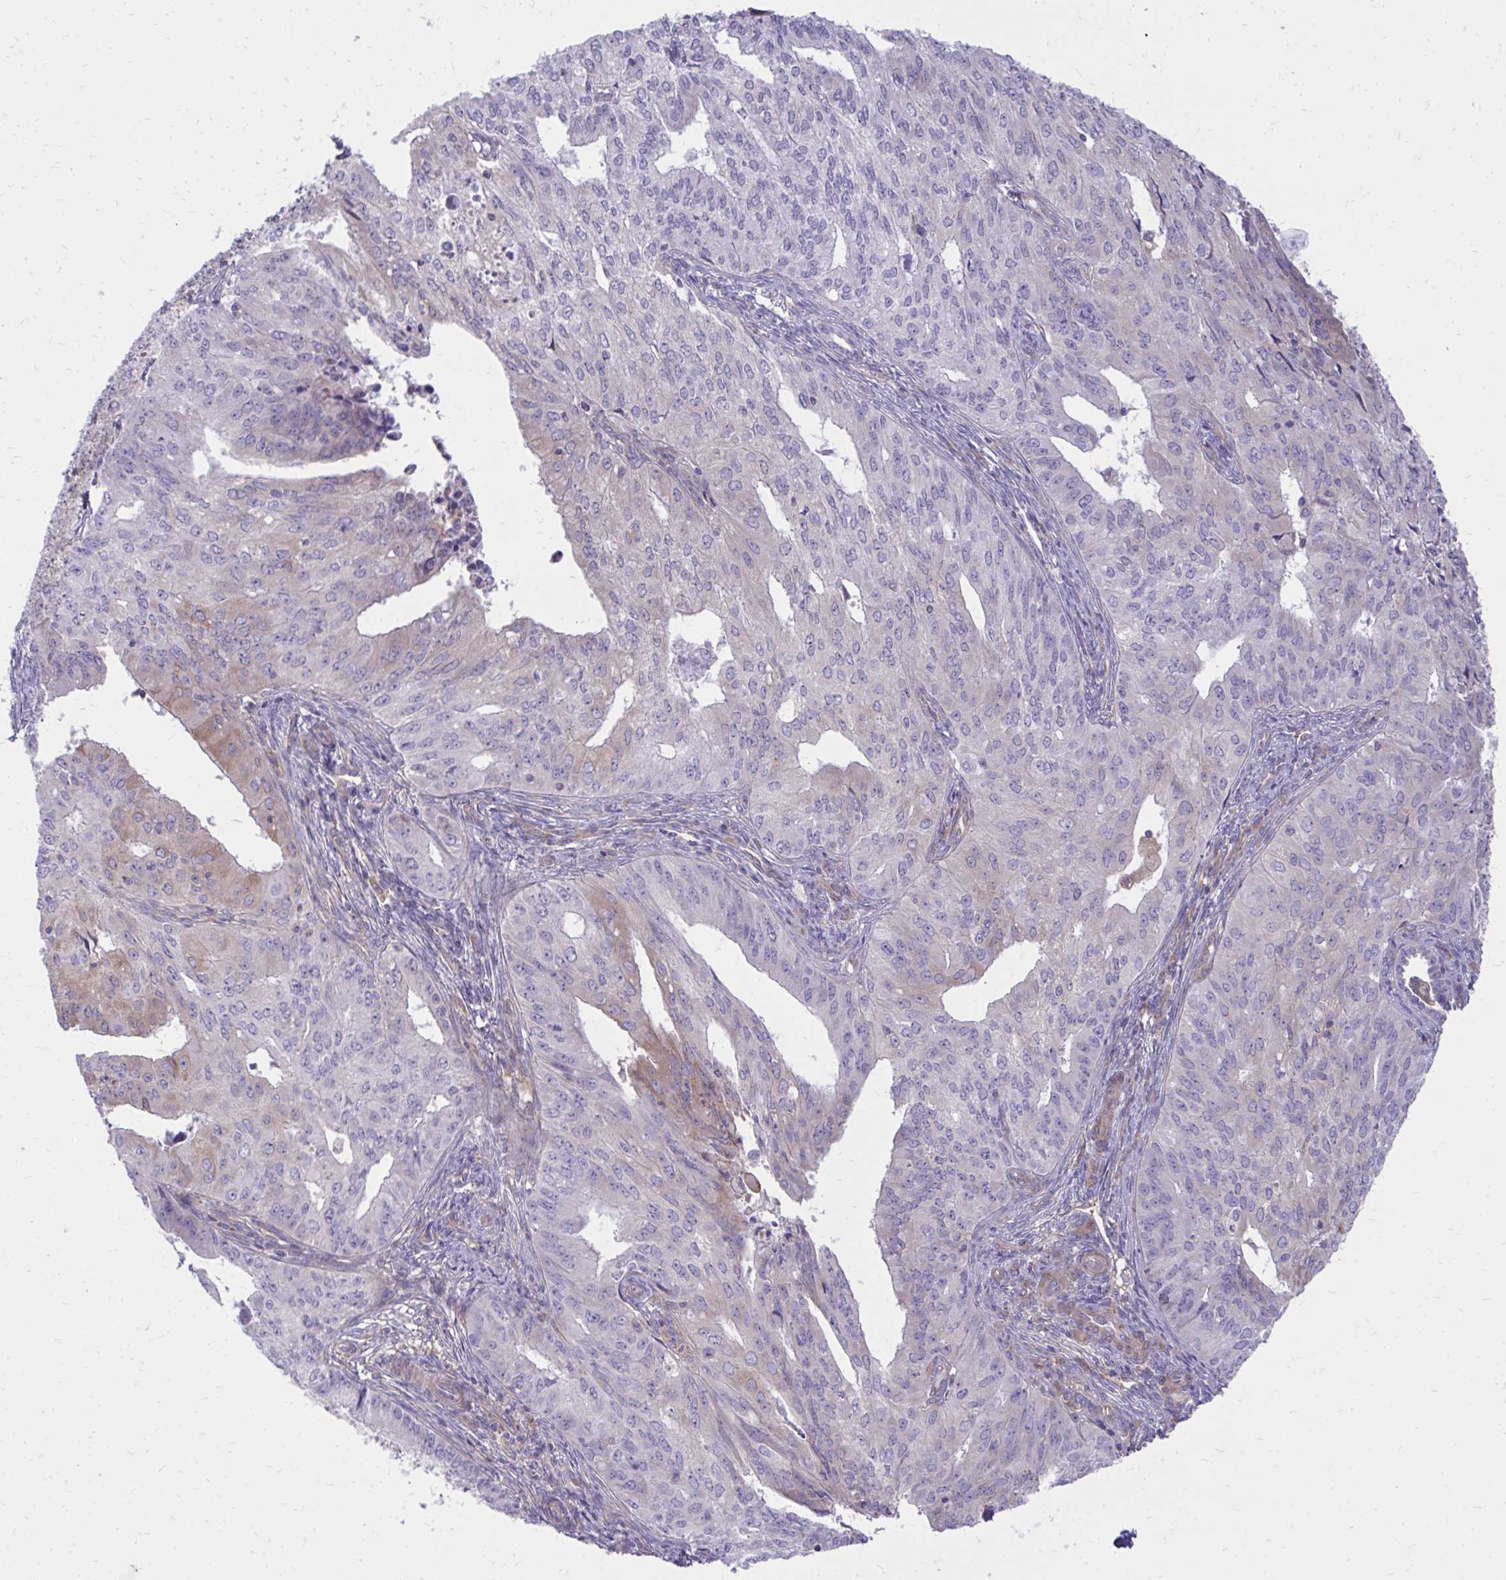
{"staining": {"intensity": "weak", "quantity": "<25%", "location": "cytoplasmic/membranous"}, "tissue": "endometrial cancer", "cell_type": "Tumor cells", "image_type": "cancer", "snomed": [{"axis": "morphology", "description": "Adenocarcinoma, NOS"}, {"axis": "topography", "description": "Endometrium"}], "caption": "An image of human adenocarcinoma (endometrial) is negative for staining in tumor cells. (Stains: DAB (3,3'-diaminobenzidine) immunohistochemistry (IHC) with hematoxylin counter stain, Microscopy: brightfield microscopy at high magnification).", "gene": "ASAP1", "patient": {"sex": "female", "age": 50}}